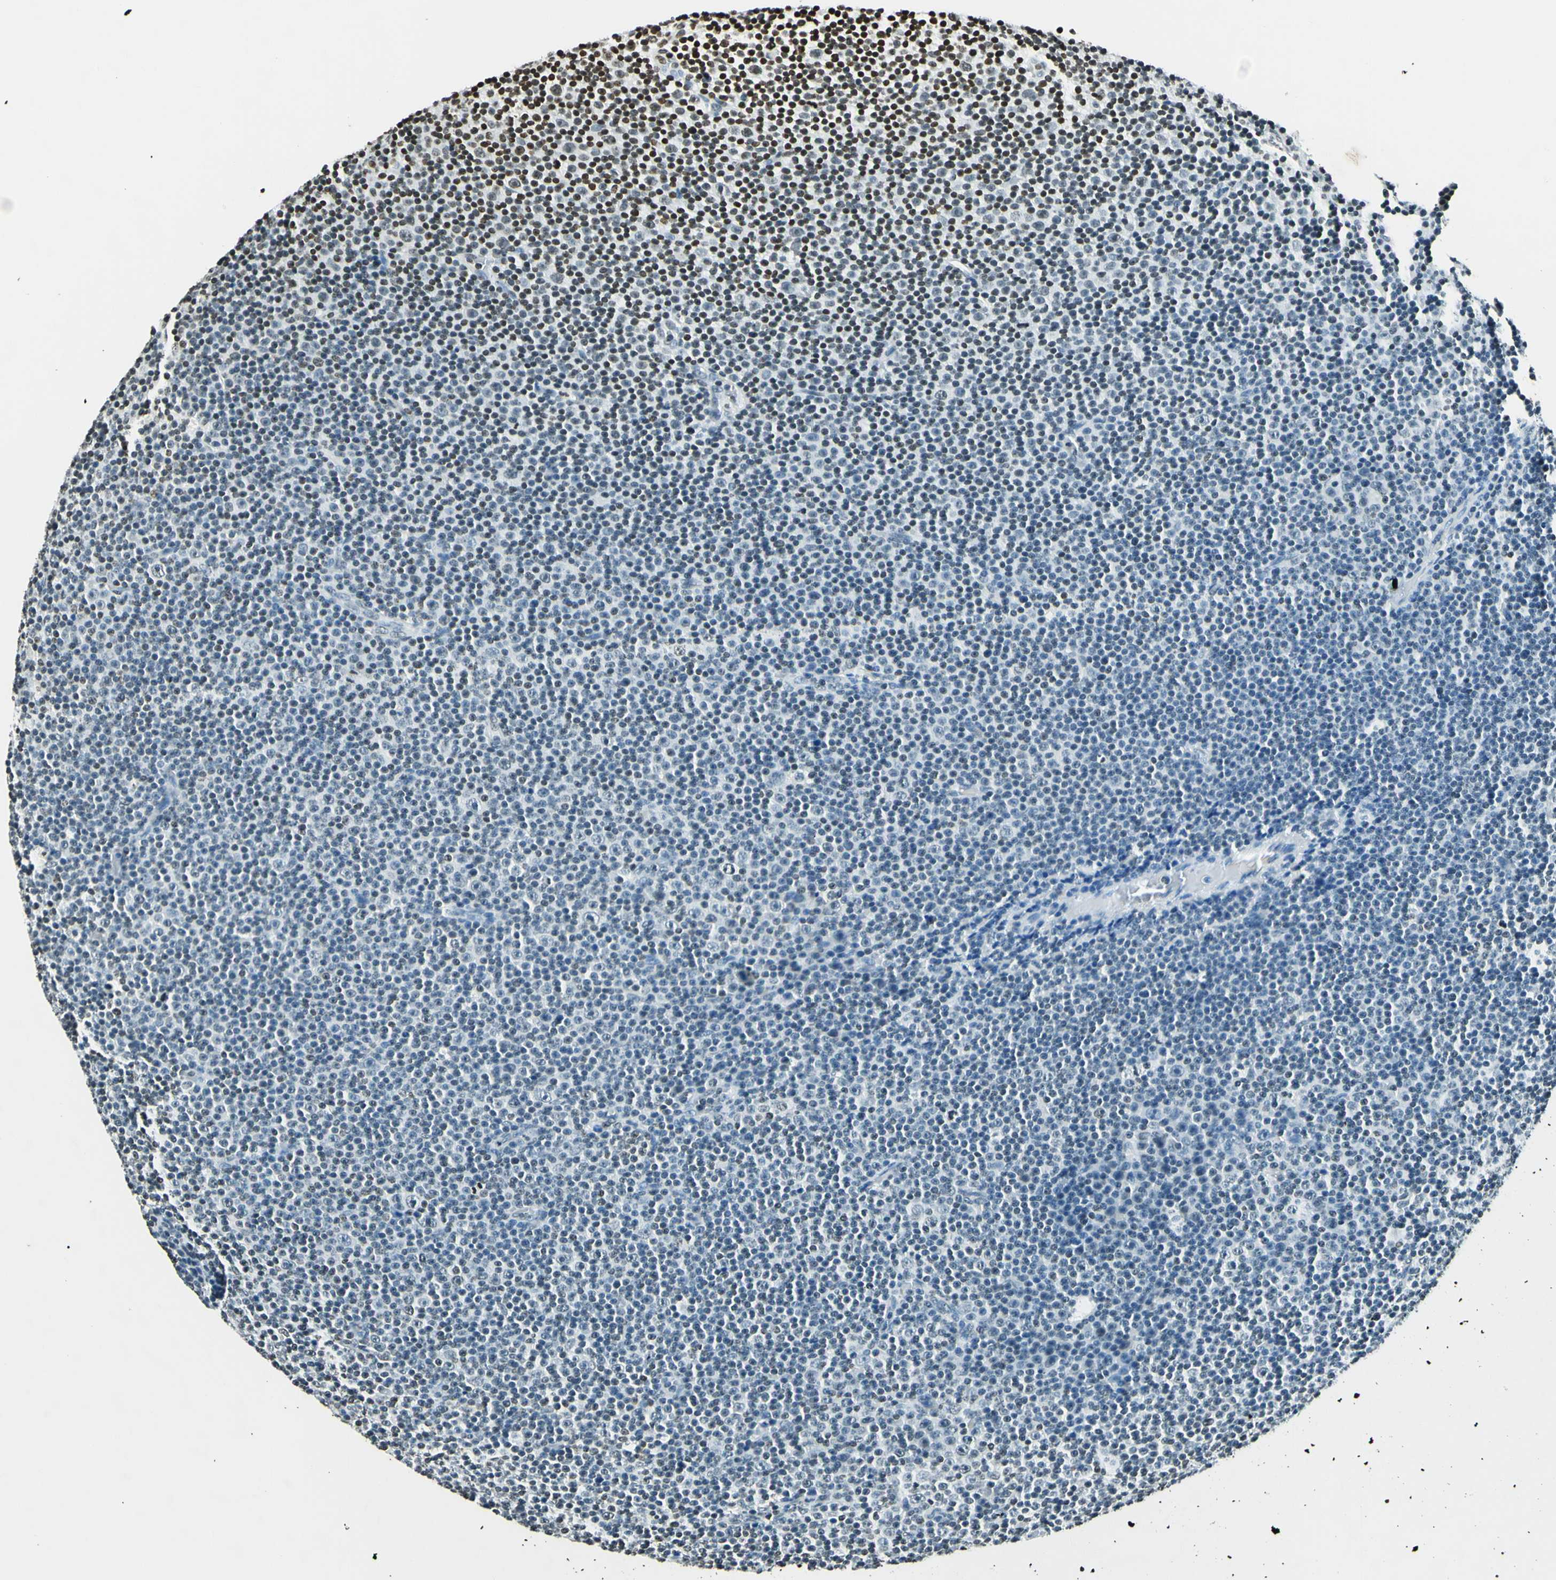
{"staining": {"intensity": "weak", "quantity": "<25%", "location": "nuclear"}, "tissue": "lymphoma", "cell_type": "Tumor cells", "image_type": "cancer", "snomed": [{"axis": "morphology", "description": "Malignant lymphoma, non-Hodgkin's type, Low grade"}, {"axis": "topography", "description": "Lymph node"}], "caption": "DAB (3,3'-diaminobenzidine) immunohistochemical staining of low-grade malignant lymphoma, non-Hodgkin's type demonstrates no significant positivity in tumor cells.", "gene": "MSH2", "patient": {"sex": "female", "age": 67}}